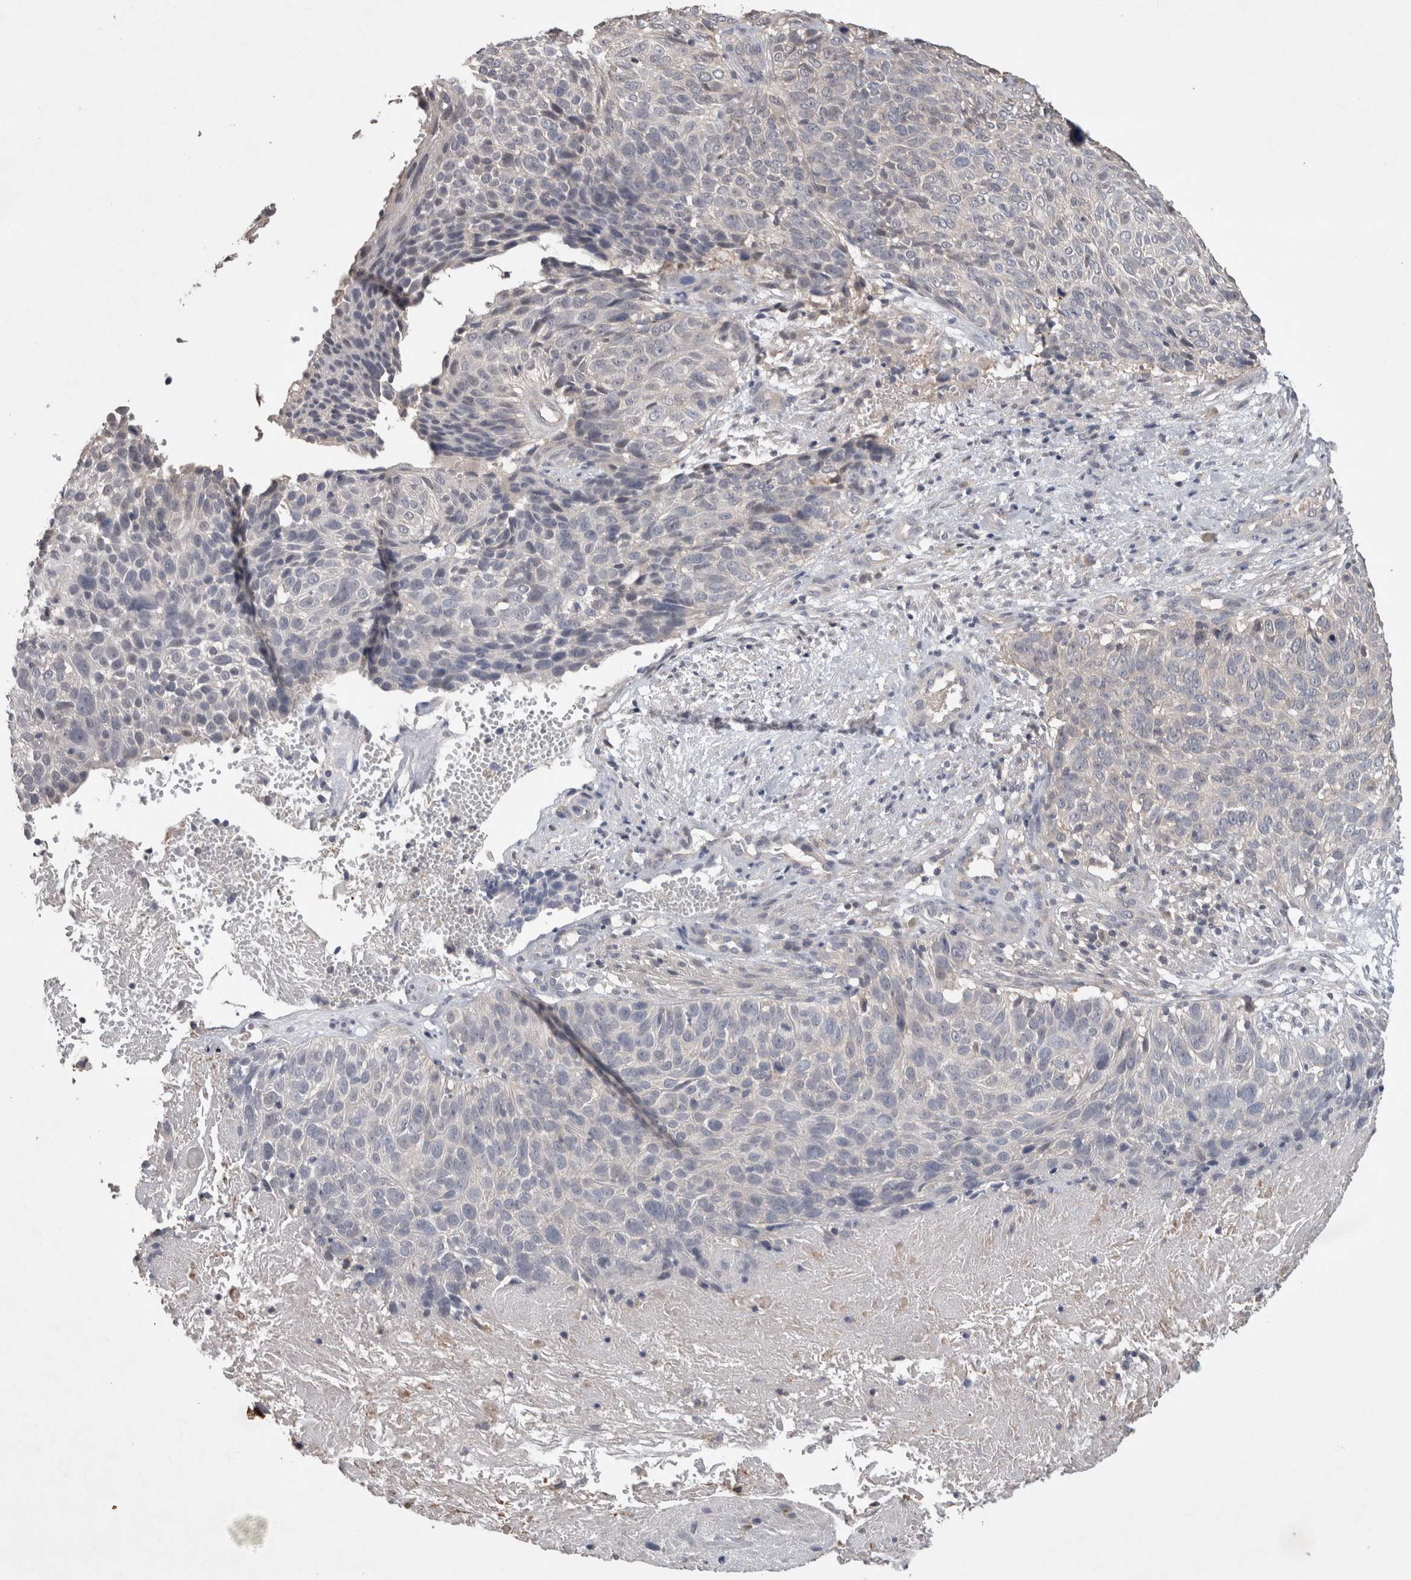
{"staining": {"intensity": "negative", "quantity": "none", "location": "none"}, "tissue": "cervical cancer", "cell_type": "Tumor cells", "image_type": "cancer", "snomed": [{"axis": "morphology", "description": "Squamous cell carcinoma, NOS"}, {"axis": "topography", "description": "Cervix"}], "caption": "This is an immunohistochemistry (IHC) histopathology image of human cervical squamous cell carcinoma. There is no staining in tumor cells.", "gene": "TRIM5", "patient": {"sex": "female", "age": 74}}